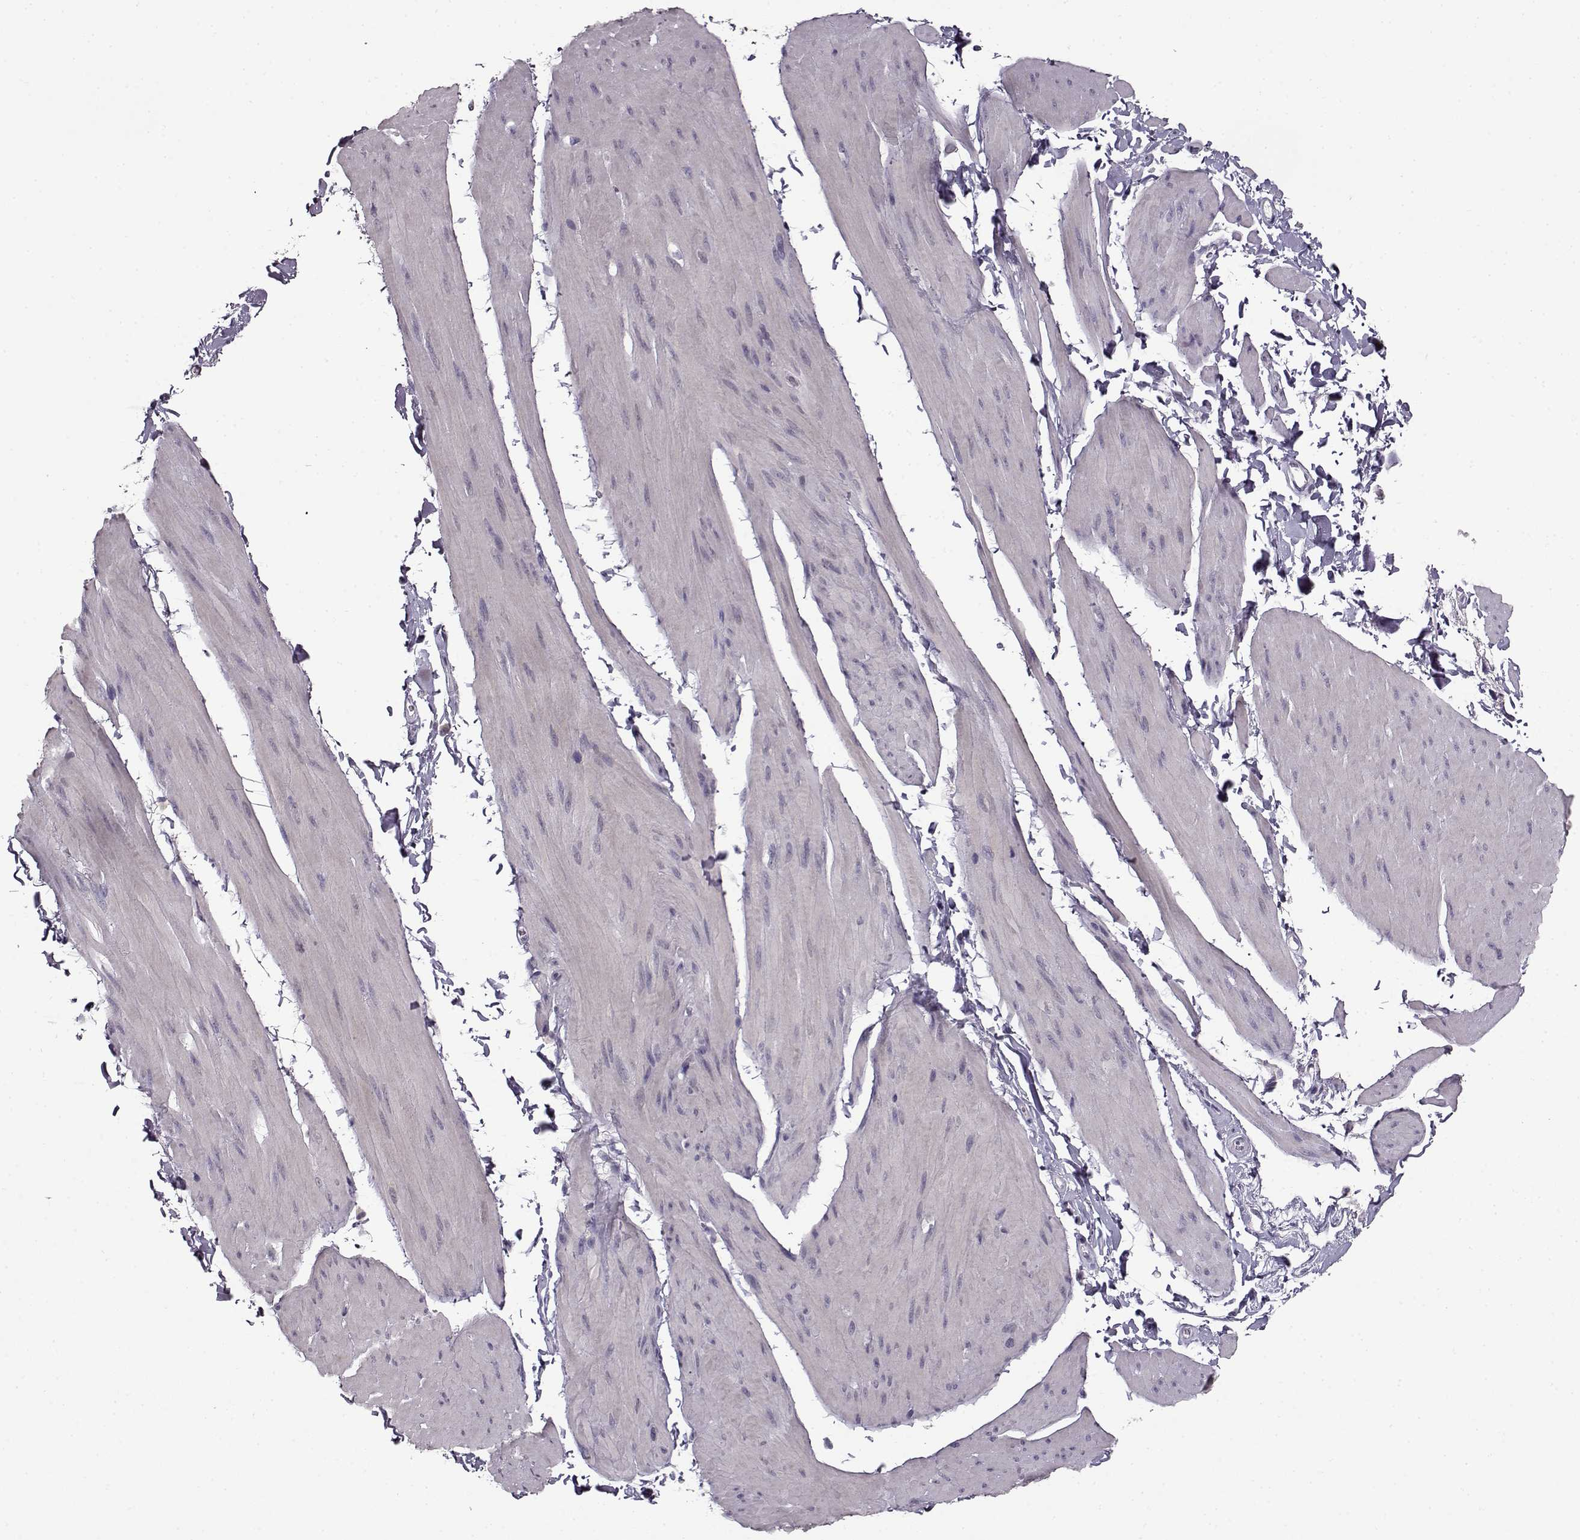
{"staining": {"intensity": "negative", "quantity": "none", "location": "none"}, "tissue": "smooth muscle", "cell_type": "Smooth muscle cells", "image_type": "normal", "snomed": [{"axis": "morphology", "description": "Normal tissue, NOS"}, {"axis": "topography", "description": "Adipose tissue"}, {"axis": "topography", "description": "Smooth muscle"}, {"axis": "topography", "description": "Peripheral nerve tissue"}], "caption": "High power microscopy micrograph of an immunohistochemistry (IHC) photomicrograph of benign smooth muscle, revealing no significant expression in smooth muscle cells. (Stains: DAB IHC with hematoxylin counter stain, Microscopy: brightfield microscopy at high magnification).", "gene": "FSHB", "patient": {"sex": "male", "age": 83}}